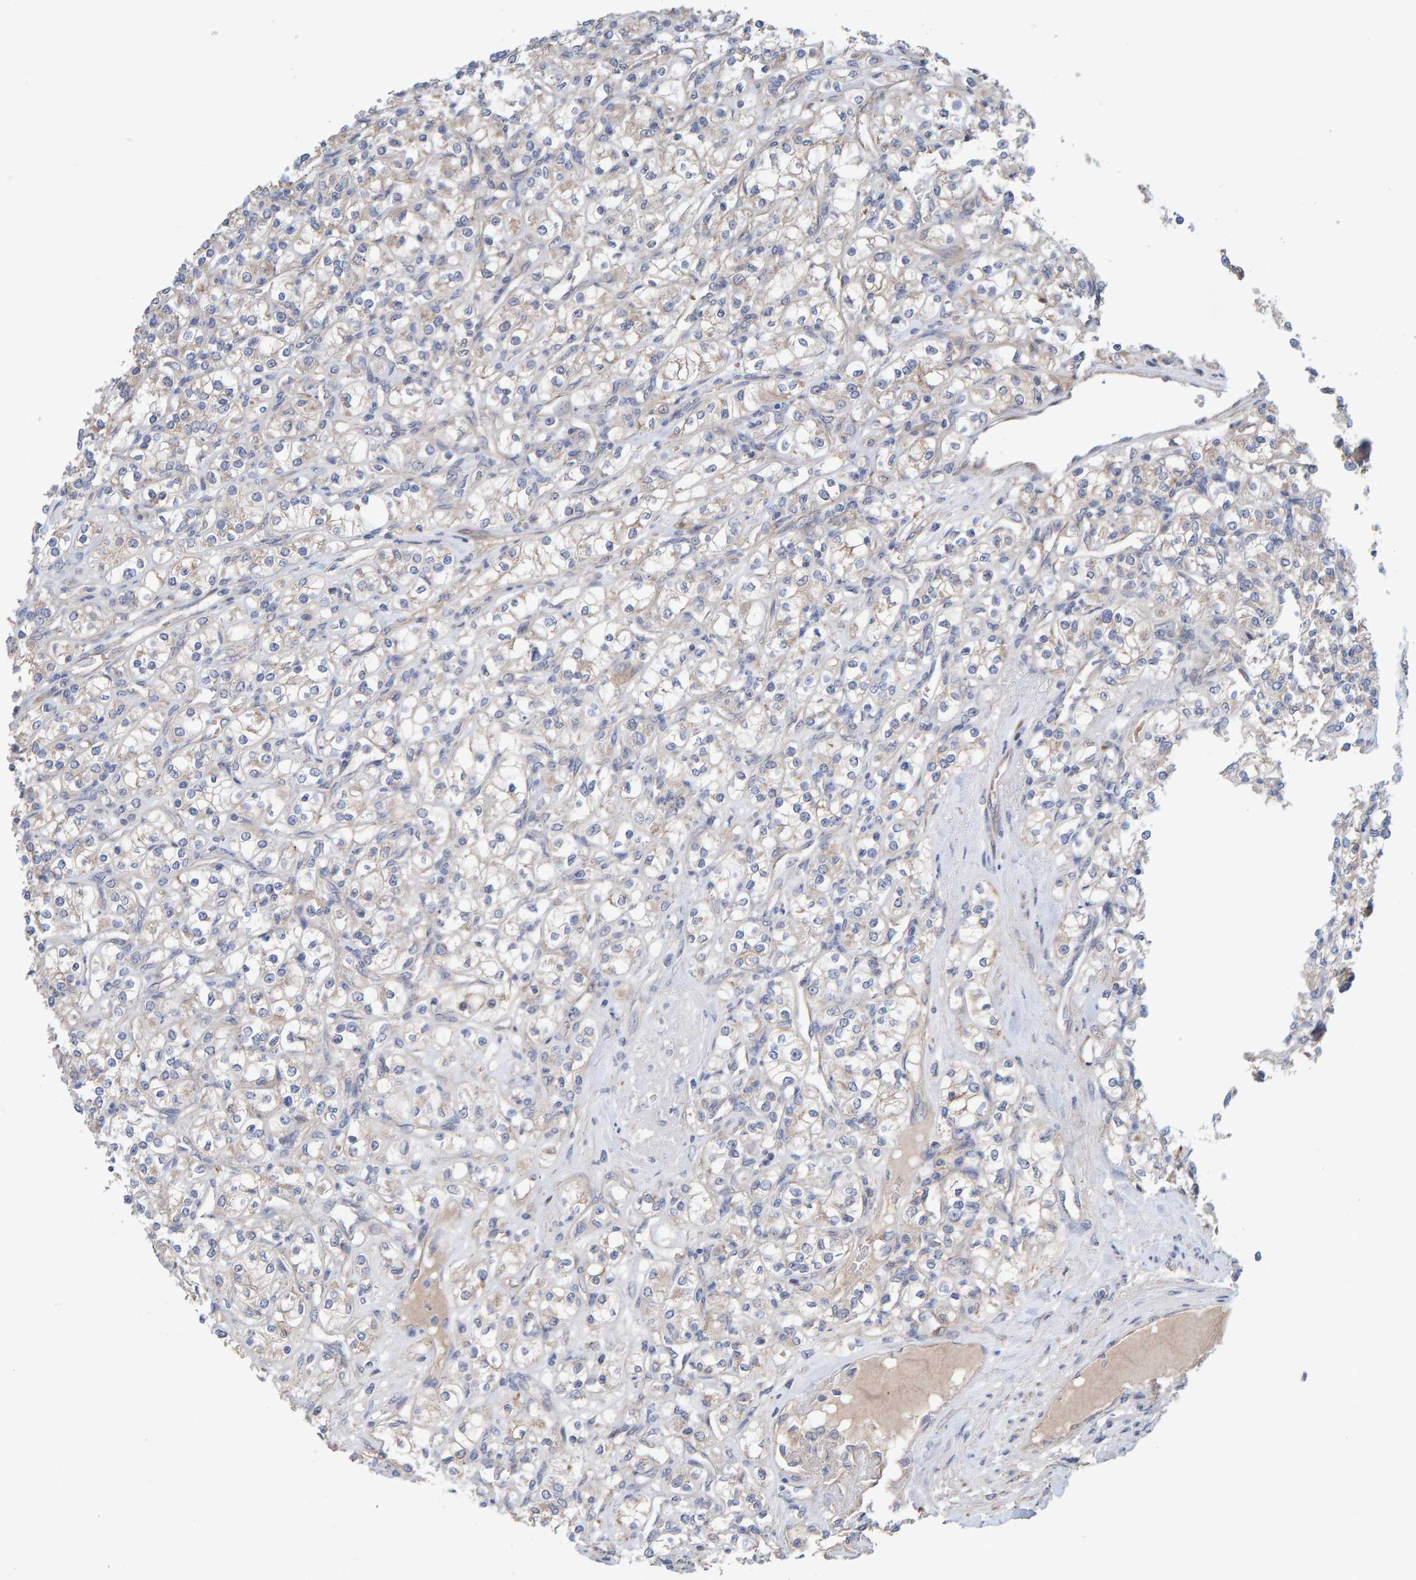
{"staining": {"intensity": "weak", "quantity": "<25%", "location": "cytoplasmic/membranous"}, "tissue": "renal cancer", "cell_type": "Tumor cells", "image_type": "cancer", "snomed": [{"axis": "morphology", "description": "Adenocarcinoma, NOS"}, {"axis": "topography", "description": "Kidney"}], "caption": "There is no significant positivity in tumor cells of adenocarcinoma (renal).", "gene": "LRSAM1", "patient": {"sex": "male", "age": 77}}